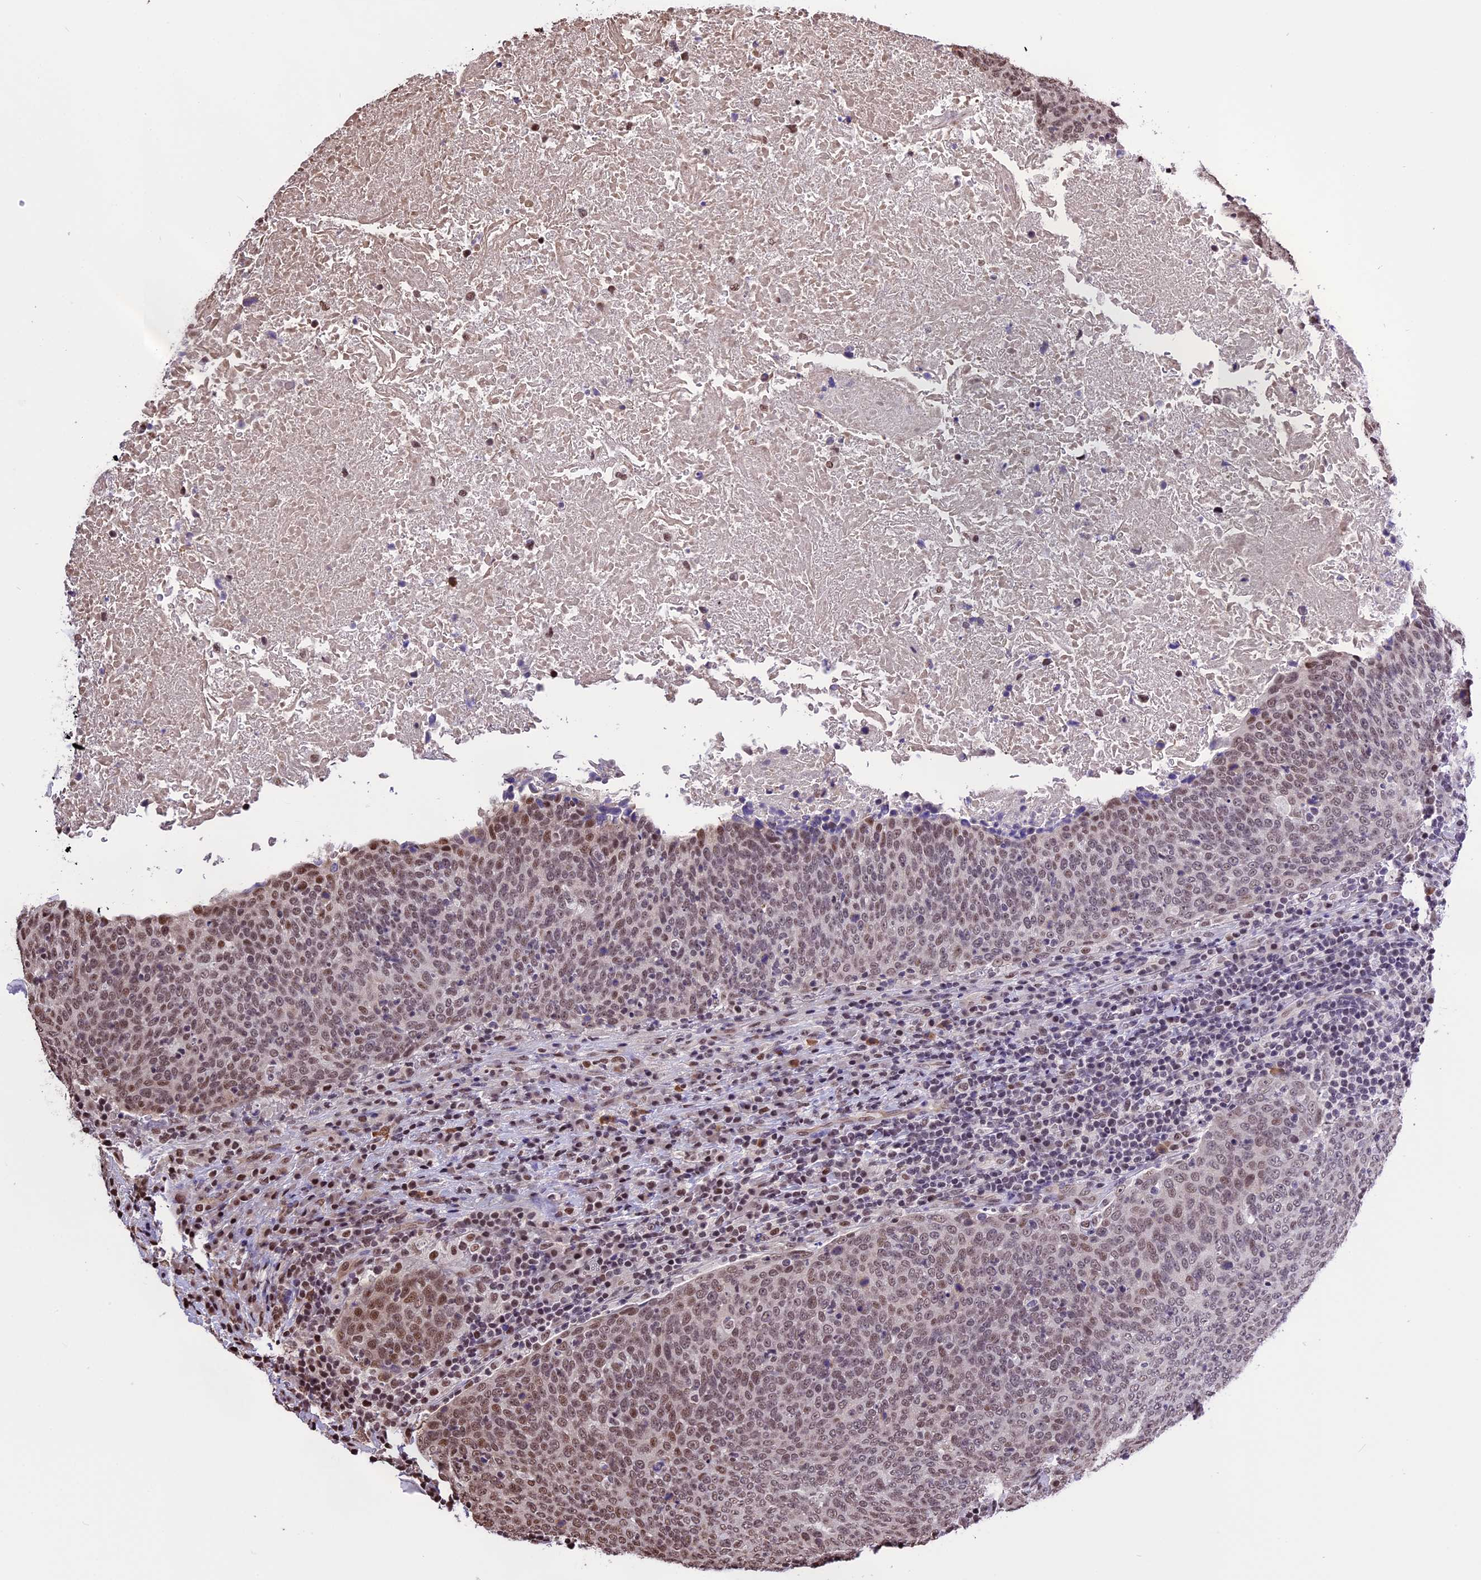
{"staining": {"intensity": "moderate", "quantity": ">75%", "location": "nuclear"}, "tissue": "head and neck cancer", "cell_type": "Tumor cells", "image_type": "cancer", "snomed": [{"axis": "morphology", "description": "Squamous cell carcinoma, NOS"}, {"axis": "morphology", "description": "Squamous cell carcinoma, metastatic, NOS"}, {"axis": "topography", "description": "Lymph node"}, {"axis": "topography", "description": "Head-Neck"}], "caption": "Immunohistochemistry of human head and neck cancer (metastatic squamous cell carcinoma) displays medium levels of moderate nuclear staining in approximately >75% of tumor cells.", "gene": "POLR3E", "patient": {"sex": "male", "age": 62}}